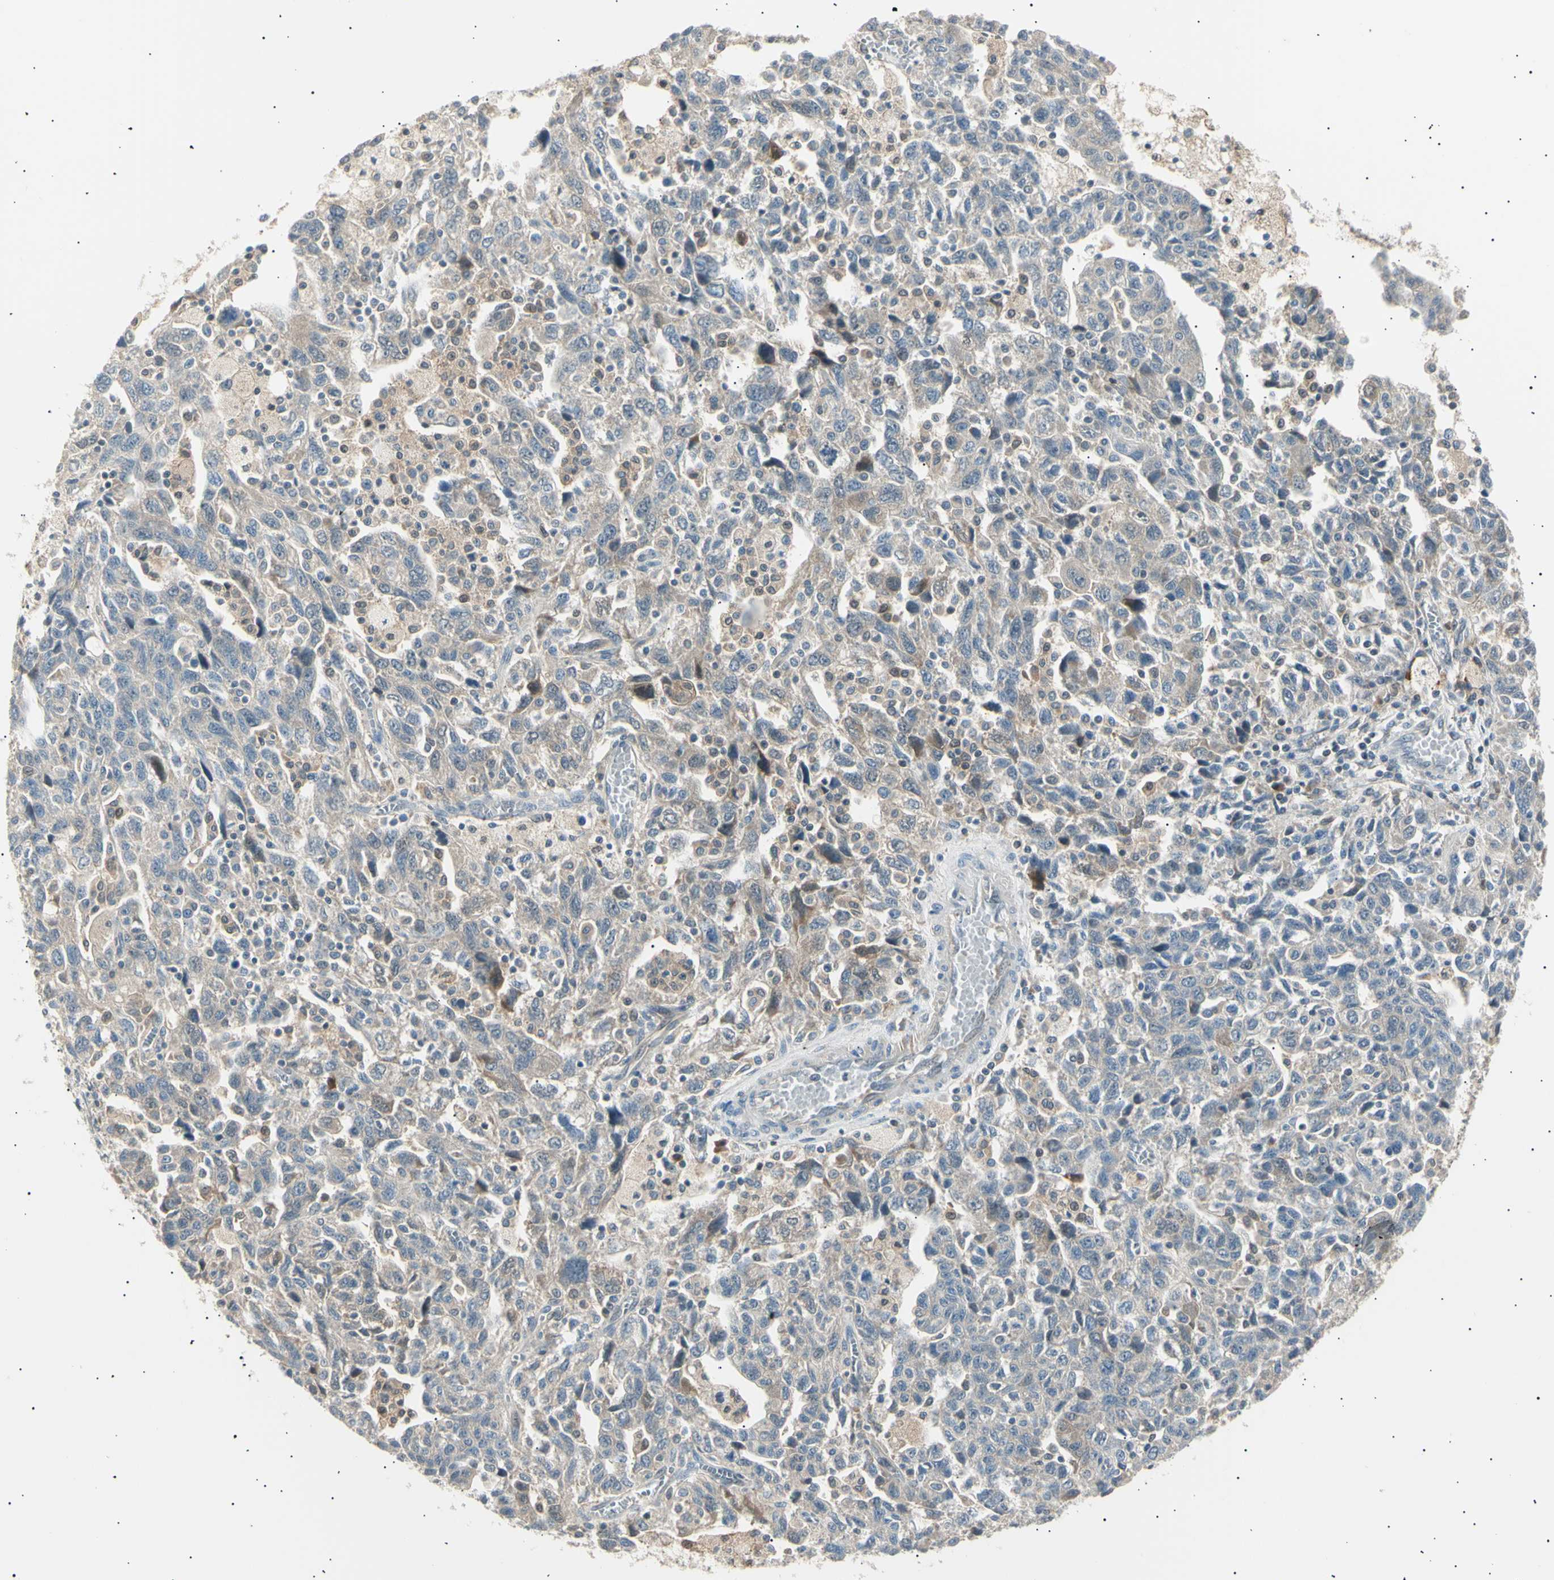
{"staining": {"intensity": "weak", "quantity": ">75%", "location": "cytoplasmic/membranous"}, "tissue": "ovarian cancer", "cell_type": "Tumor cells", "image_type": "cancer", "snomed": [{"axis": "morphology", "description": "Carcinoma, NOS"}, {"axis": "morphology", "description": "Cystadenocarcinoma, serous, NOS"}, {"axis": "topography", "description": "Ovary"}], "caption": "A micrograph of human ovarian cancer (carcinoma) stained for a protein demonstrates weak cytoplasmic/membranous brown staining in tumor cells.", "gene": "LHPP", "patient": {"sex": "female", "age": 69}}